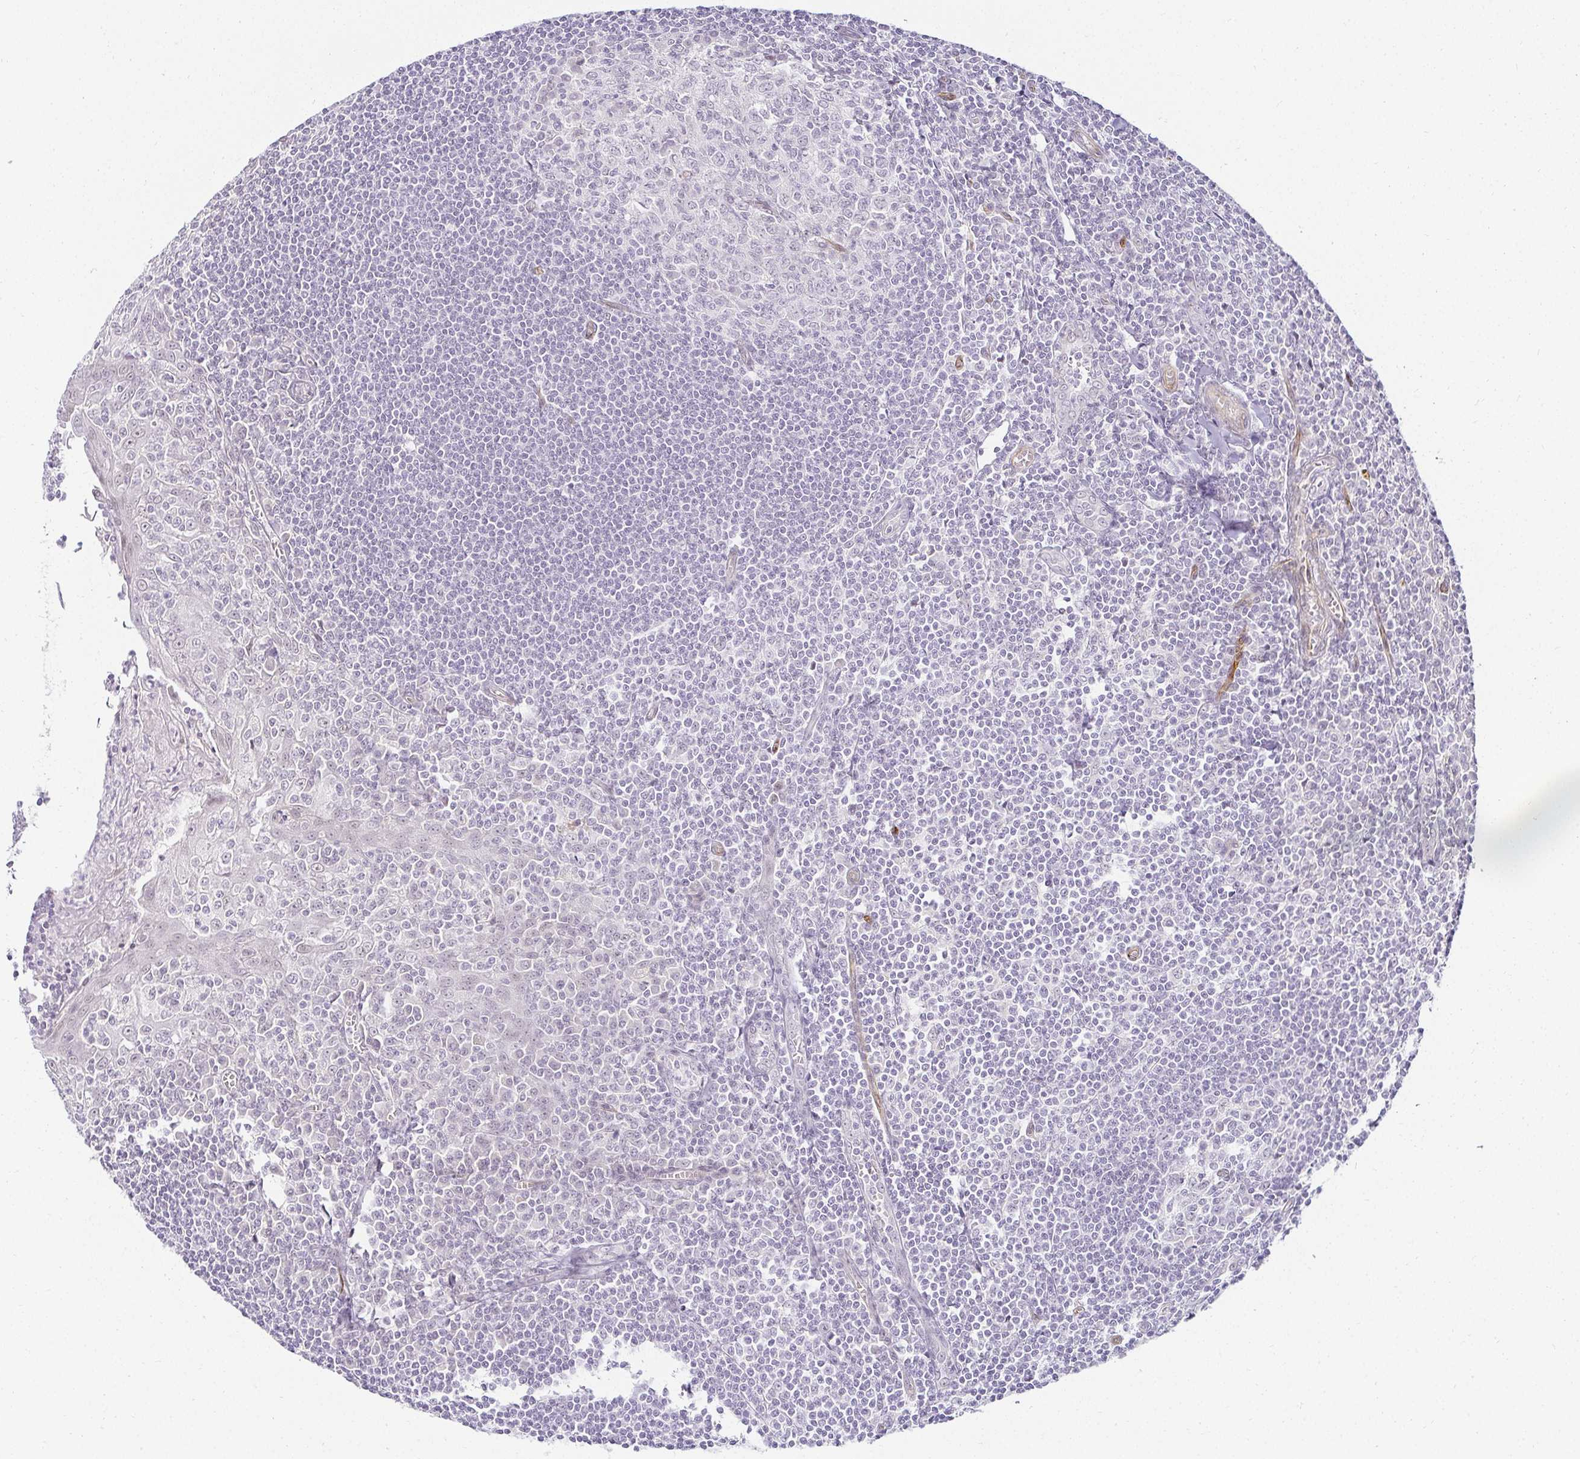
{"staining": {"intensity": "negative", "quantity": "none", "location": "none"}, "tissue": "tonsil", "cell_type": "Germinal center cells", "image_type": "normal", "snomed": [{"axis": "morphology", "description": "Normal tissue, NOS"}, {"axis": "topography", "description": "Tonsil"}], "caption": "An IHC photomicrograph of normal tonsil is shown. There is no staining in germinal center cells of tonsil.", "gene": "ACAN", "patient": {"sex": "male", "age": 27}}